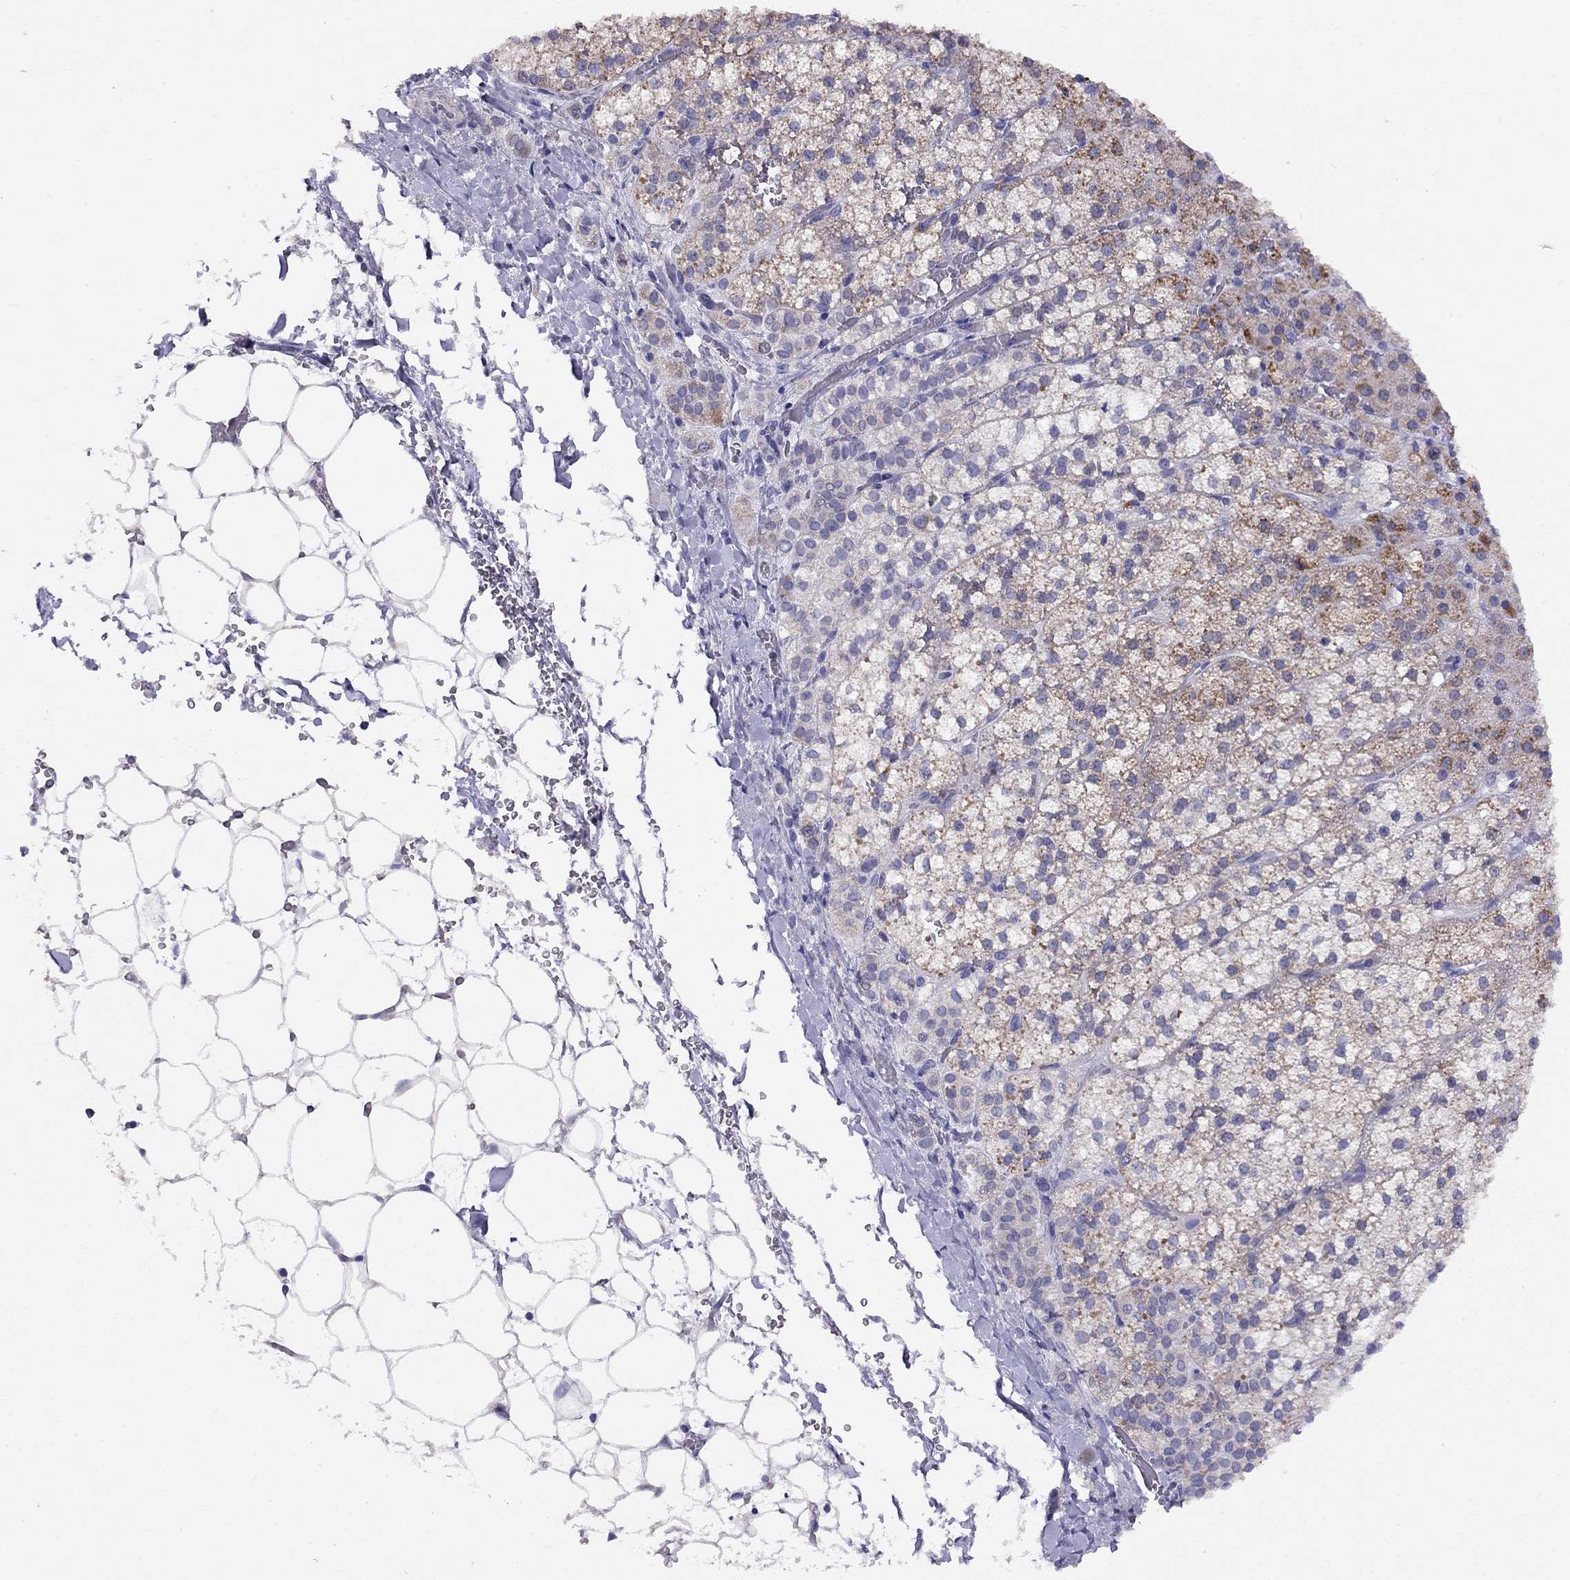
{"staining": {"intensity": "moderate", "quantity": "<25%", "location": "cytoplasmic/membranous"}, "tissue": "adrenal gland", "cell_type": "Glandular cells", "image_type": "normal", "snomed": [{"axis": "morphology", "description": "Normal tissue, NOS"}, {"axis": "topography", "description": "Adrenal gland"}], "caption": "Immunohistochemical staining of benign adrenal gland exhibits moderate cytoplasmic/membranous protein staining in about <25% of glandular cells.", "gene": "CITED1", "patient": {"sex": "male", "age": 53}}